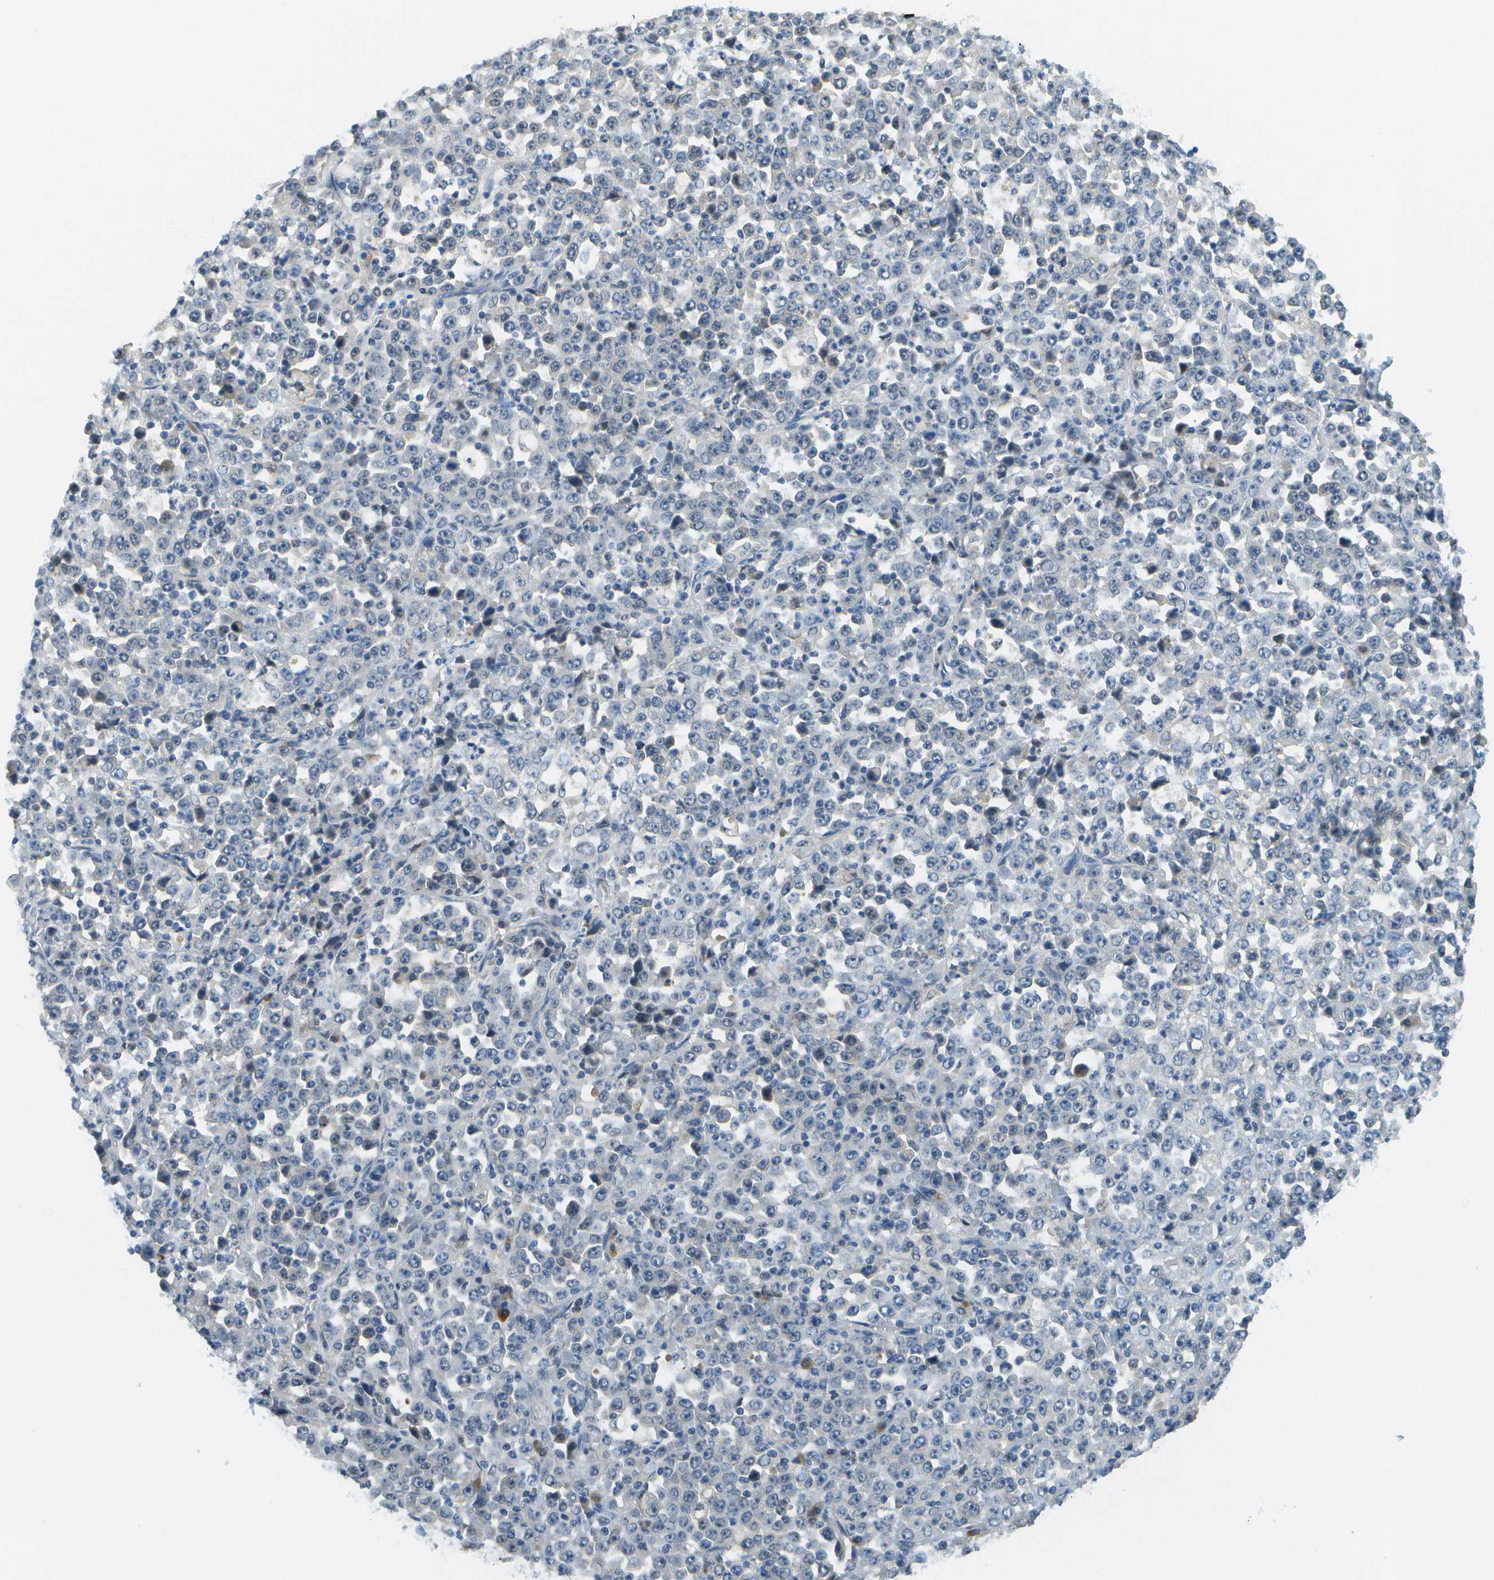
{"staining": {"intensity": "negative", "quantity": "none", "location": "none"}, "tissue": "stomach cancer", "cell_type": "Tumor cells", "image_type": "cancer", "snomed": [{"axis": "morphology", "description": "Normal tissue, NOS"}, {"axis": "morphology", "description": "Adenocarcinoma, NOS"}, {"axis": "topography", "description": "Stomach, upper"}, {"axis": "topography", "description": "Stomach"}], "caption": "Human stomach cancer stained for a protein using IHC displays no positivity in tumor cells.", "gene": "PTGIS", "patient": {"sex": "male", "age": 59}}